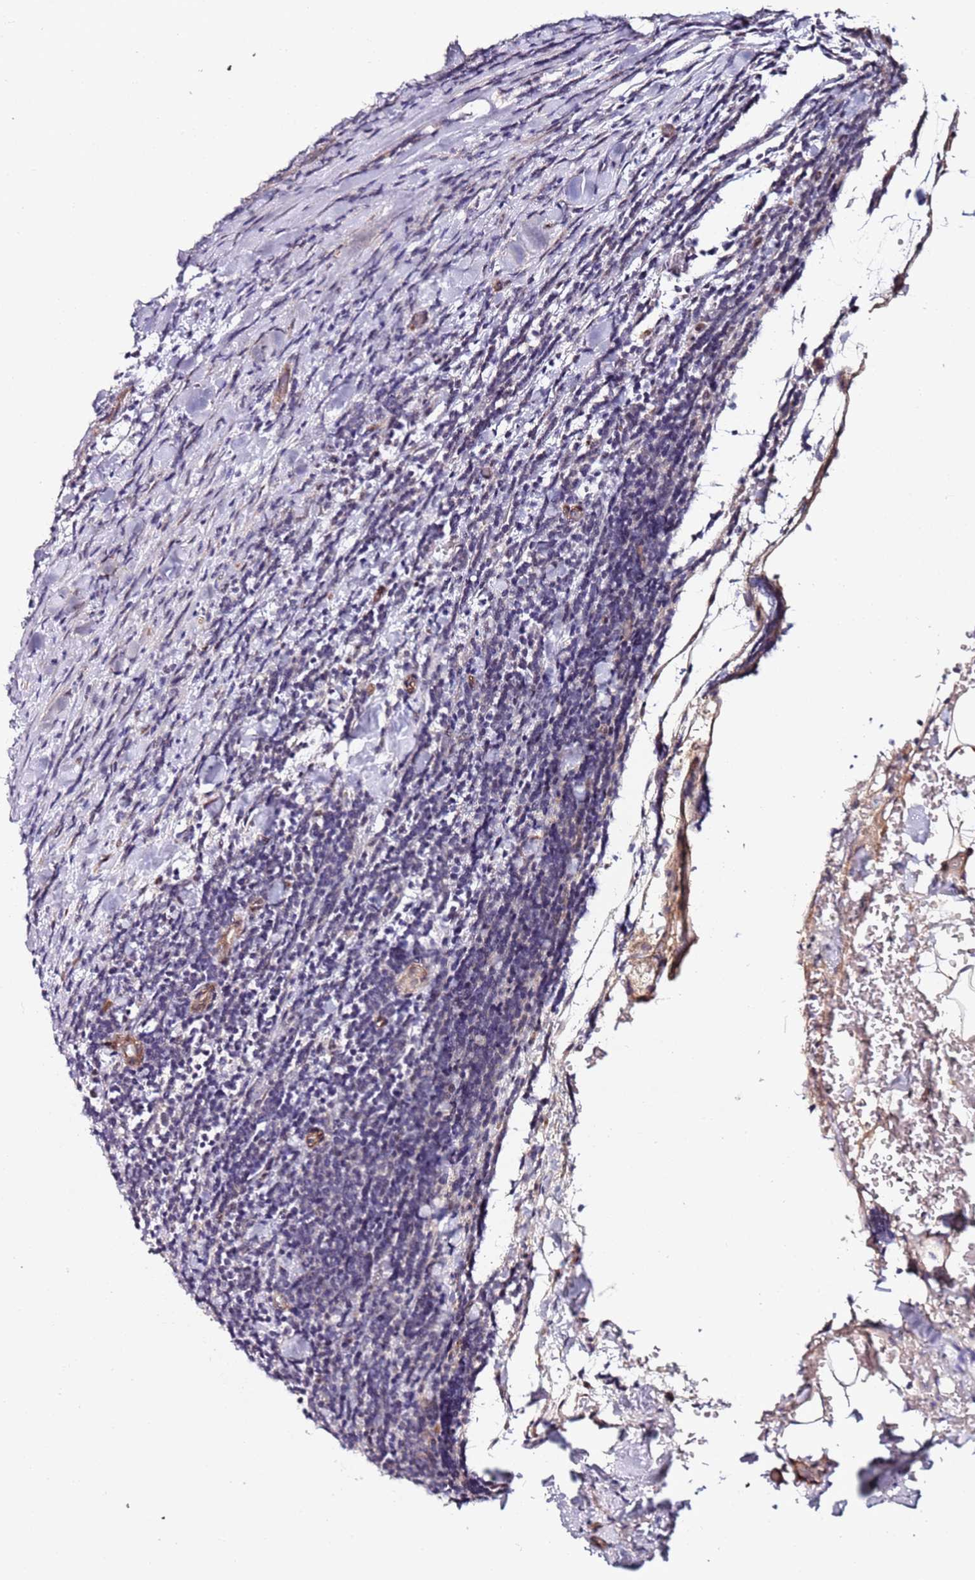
{"staining": {"intensity": "negative", "quantity": "none", "location": "none"}, "tissue": "lymphoma", "cell_type": "Tumor cells", "image_type": "cancer", "snomed": [{"axis": "morphology", "description": "Malignant lymphoma, non-Hodgkin's type, Low grade"}, {"axis": "topography", "description": "Lymph node"}], "caption": "Low-grade malignant lymphoma, non-Hodgkin's type was stained to show a protein in brown. There is no significant expression in tumor cells. The staining is performed using DAB (3,3'-diaminobenzidine) brown chromogen with nuclei counter-stained in using hematoxylin.", "gene": "DUSP28", "patient": {"sex": "male", "age": 66}}